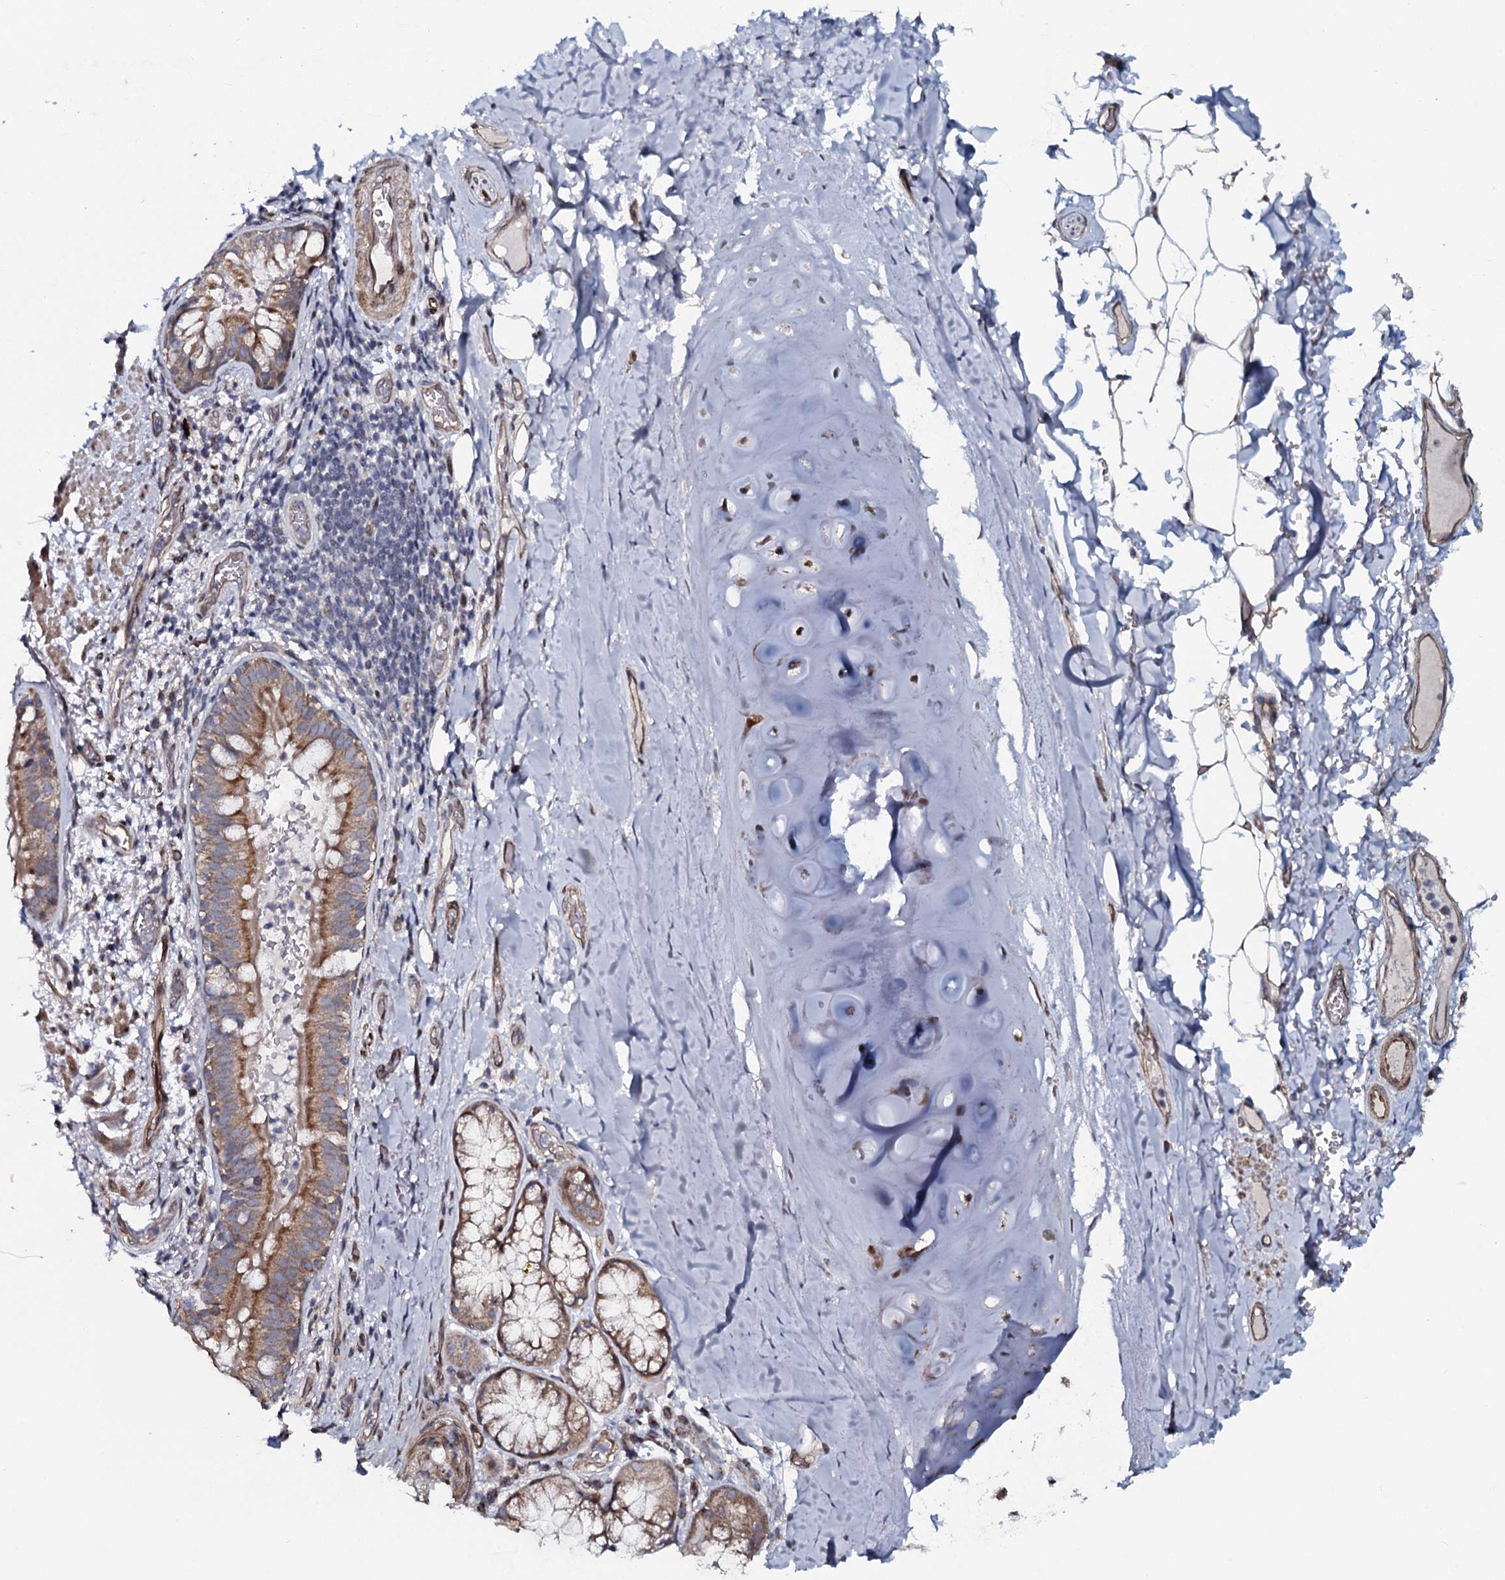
{"staining": {"intensity": "moderate", "quantity": "25%-75%", "location": "cytoplasmic/membranous"}, "tissue": "adipose tissue", "cell_type": "Adipocytes", "image_type": "normal", "snomed": [{"axis": "morphology", "description": "Normal tissue, NOS"}, {"axis": "topography", "description": "Lymph node"}, {"axis": "topography", "description": "Cartilage tissue"}, {"axis": "topography", "description": "Bronchus"}], "caption": "Brown immunohistochemical staining in normal adipose tissue shows moderate cytoplasmic/membranous positivity in approximately 25%-75% of adipocytes. The staining was performed using DAB, with brown indicating positive protein expression. Nuclei are stained blue with hematoxylin.", "gene": "KCTD4", "patient": {"sex": "male", "age": 63}}